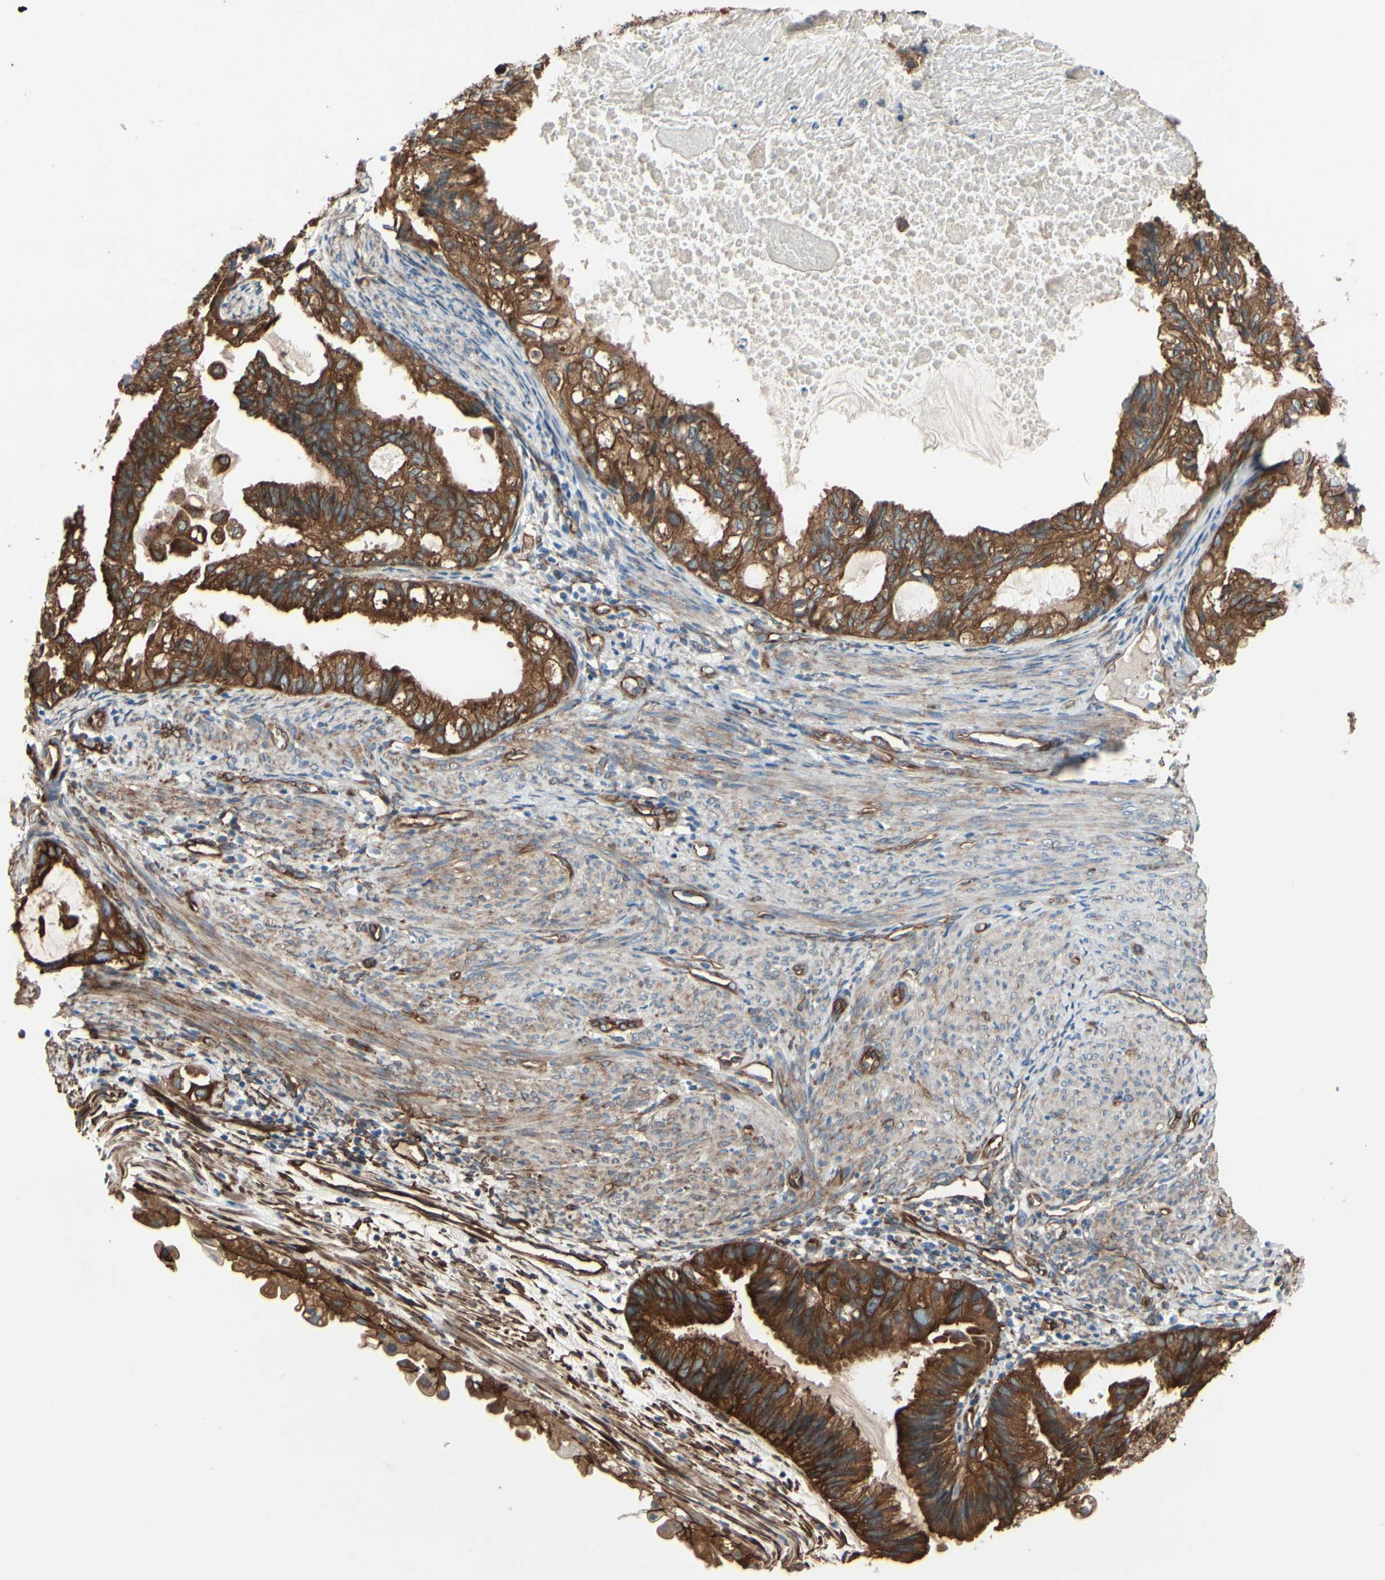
{"staining": {"intensity": "moderate", "quantity": ">75%", "location": "cytoplasmic/membranous"}, "tissue": "cervical cancer", "cell_type": "Tumor cells", "image_type": "cancer", "snomed": [{"axis": "morphology", "description": "Normal tissue, NOS"}, {"axis": "morphology", "description": "Adenocarcinoma, NOS"}, {"axis": "topography", "description": "Cervix"}, {"axis": "topography", "description": "Endometrium"}], "caption": "Brown immunohistochemical staining in cervical cancer shows moderate cytoplasmic/membranous expression in about >75% of tumor cells.", "gene": "CTTNBP2", "patient": {"sex": "female", "age": 86}}